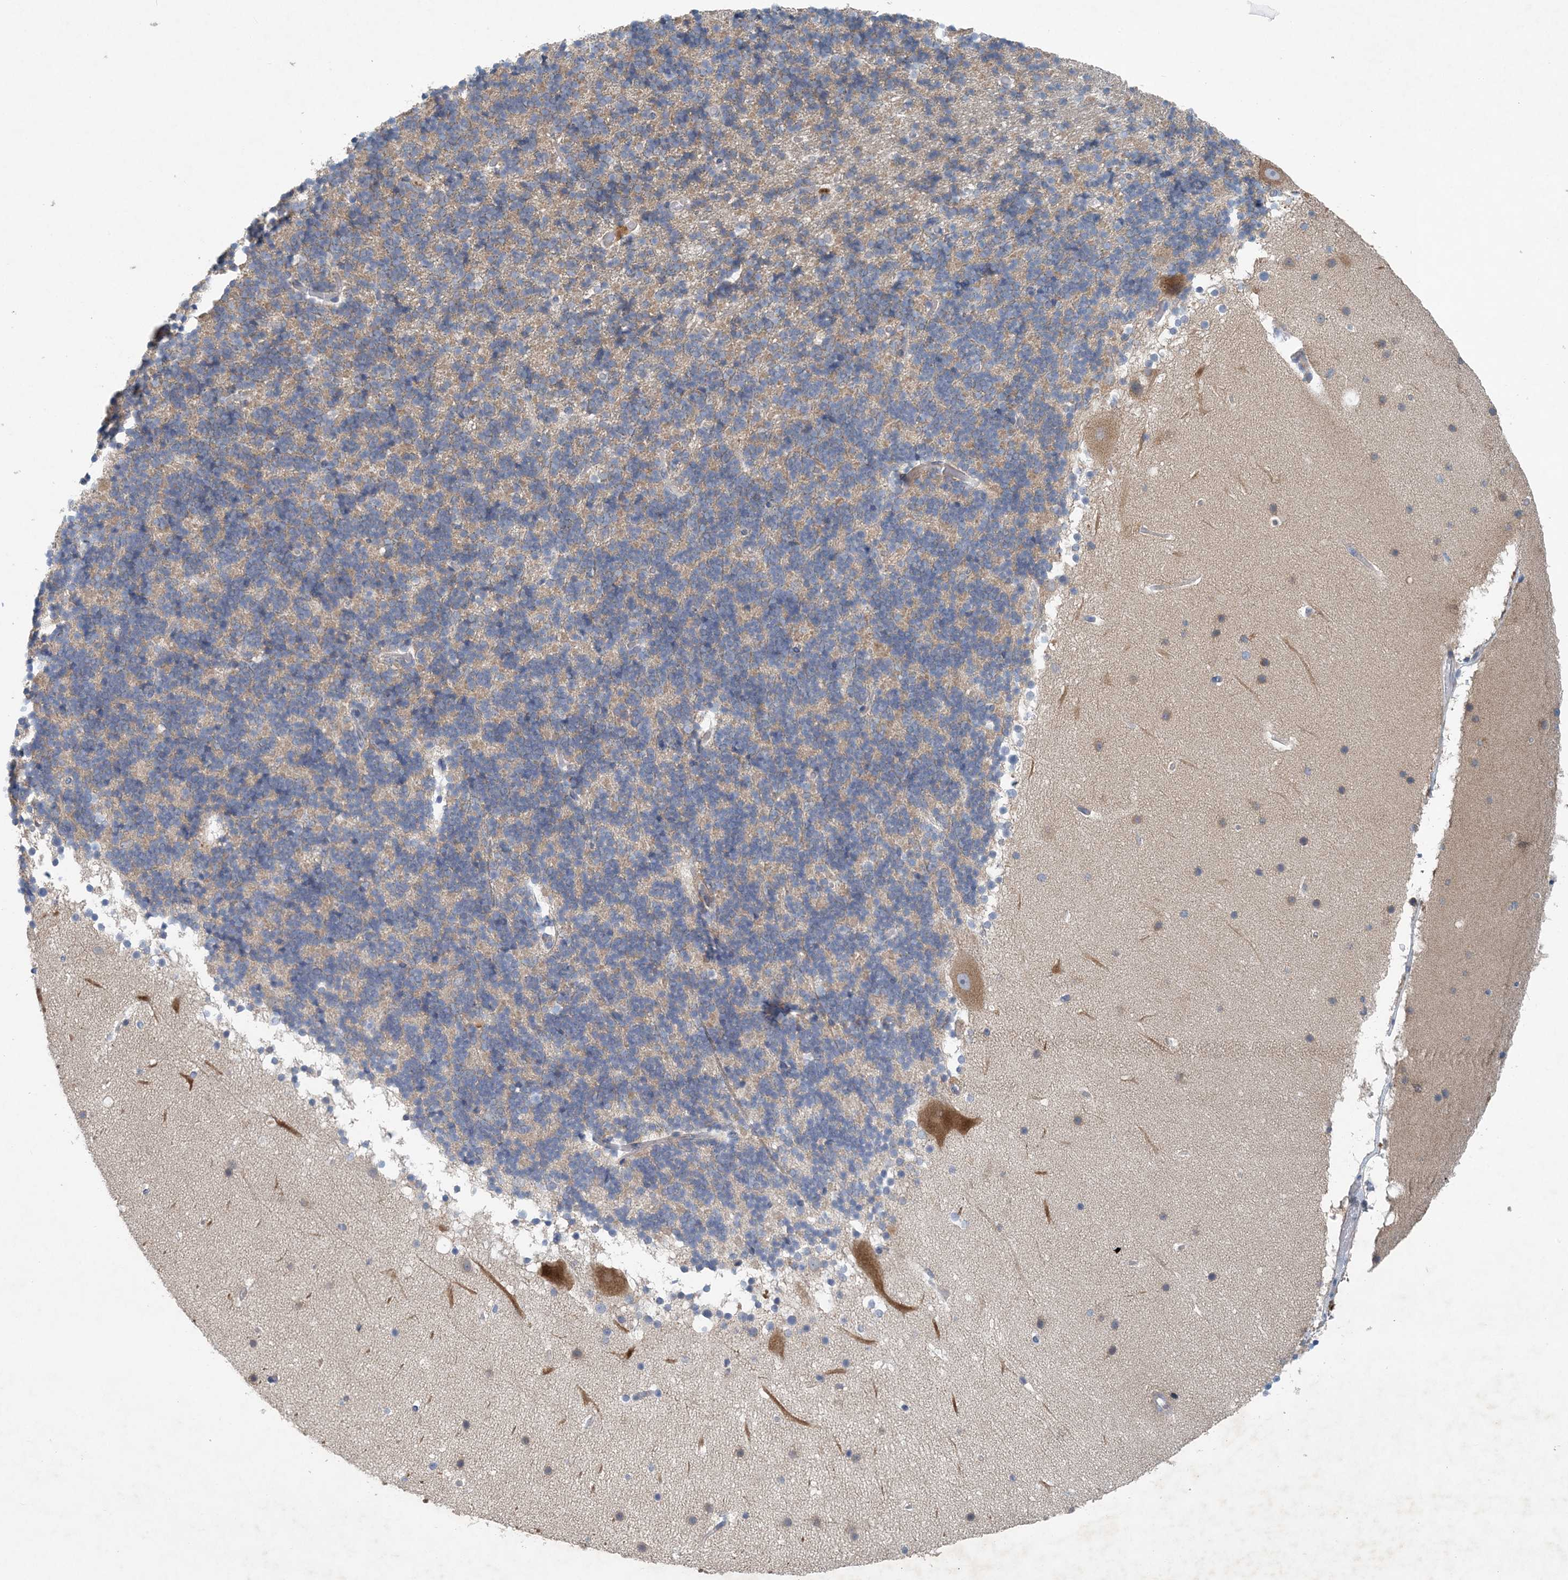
{"staining": {"intensity": "moderate", "quantity": "25%-75%", "location": "cytoplasmic/membranous"}, "tissue": "cerebellum", "cell_type": "Cells in granular layer", "image_type": "normal", "snomed": [{"axis": "morphology", "description": "Normal tissue, NOS"}, {"axis": "topography", "description": "Cerebellum"}], "caption": "Protein analysis of unremarkable cerebellum reveals moderate cytoplasmic/membranous positivity in approximately 25%-75% of cells in granular layer.", "gene": "HIKESHI", "patient": {"sex": "male", "age": 57}}